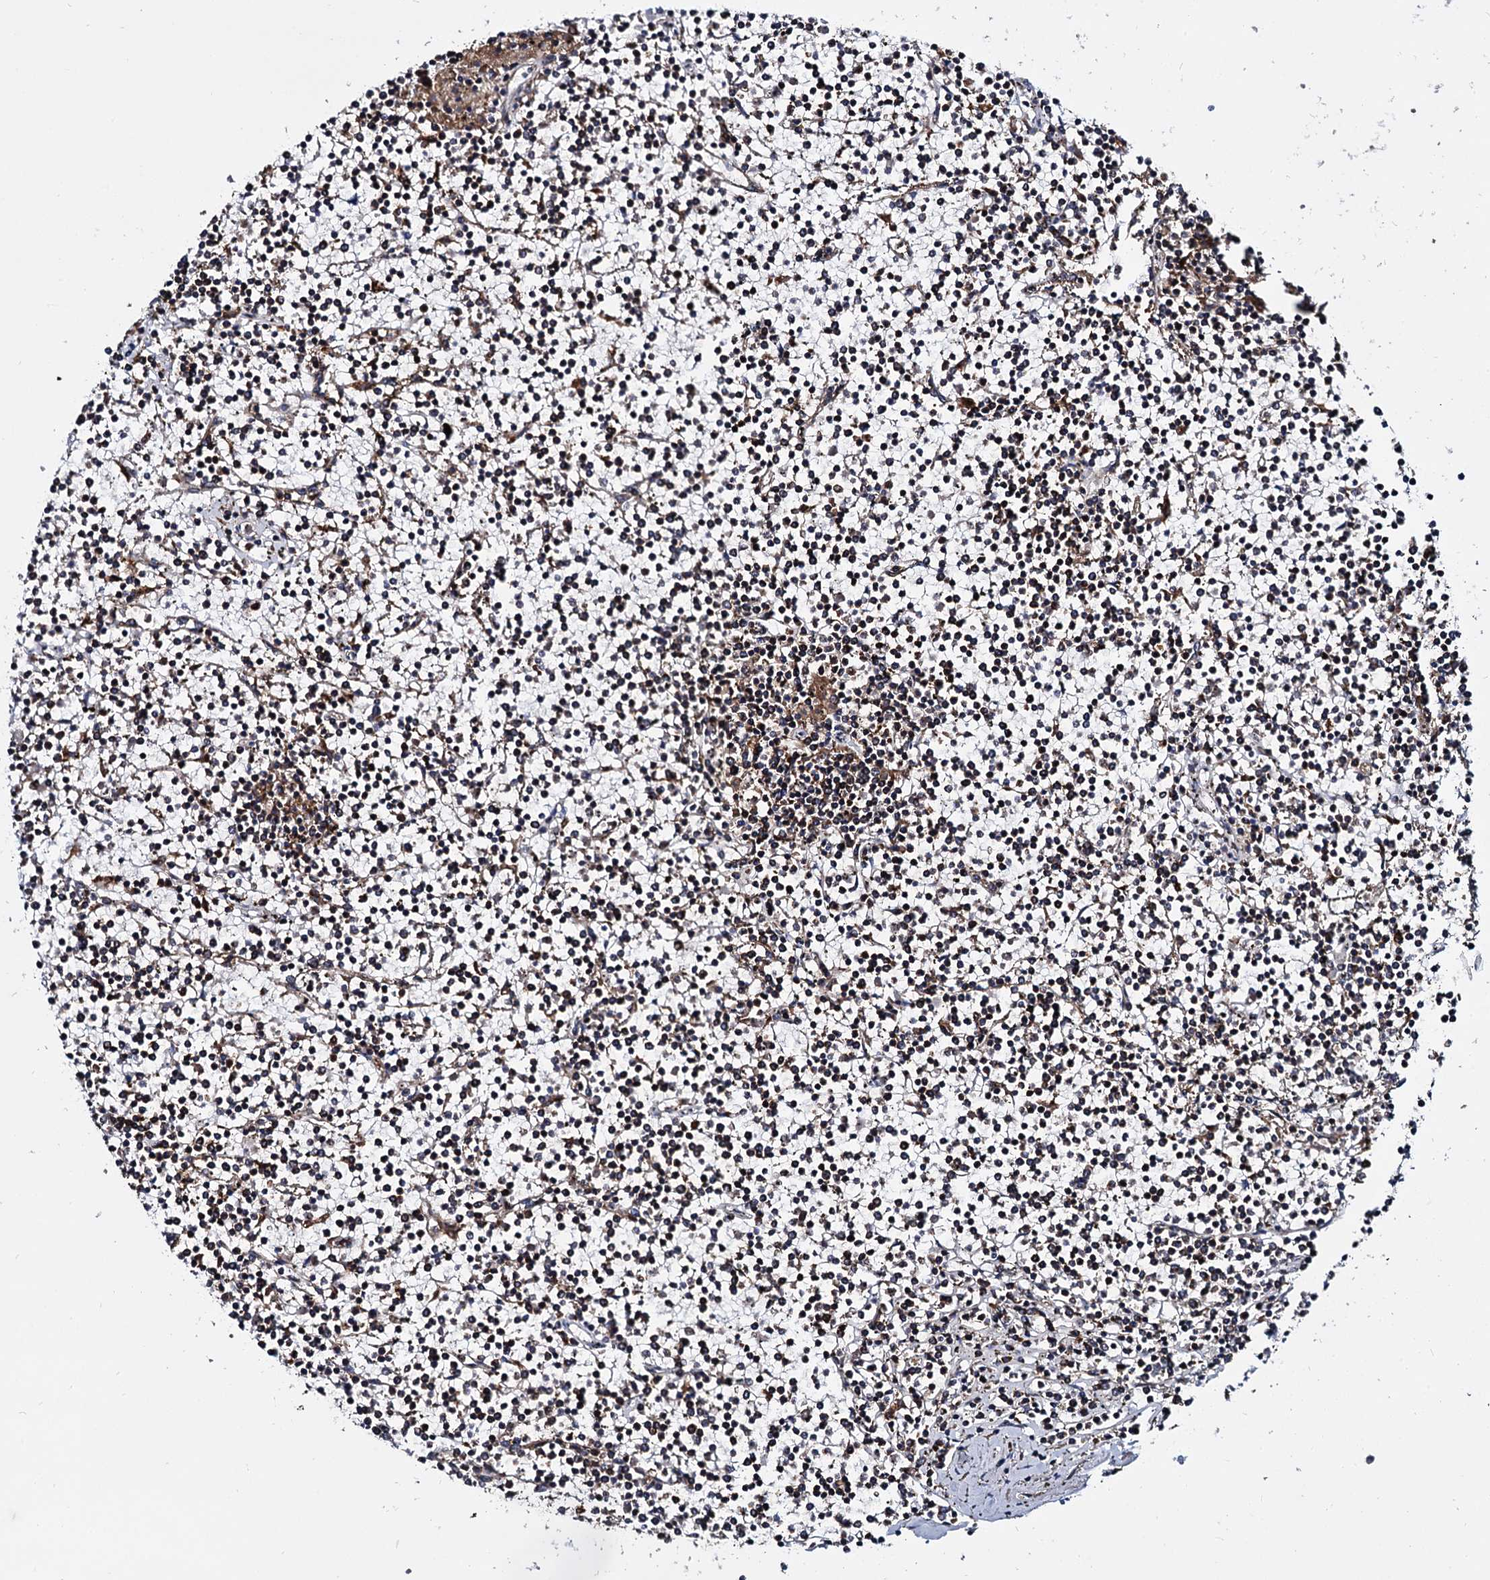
{"staining": {"intensity": "weak", "quantity": "25%-75%", "location": "cytoplasmic/membranous"}, "tissue": "lymphoma", "cell_type": "Tumor cells", "image_type": "cancer", "snomed": [{"axis": "morphology", "description": "Malignant lymphoma, non-Hodgkin's type, Low grade"}, {"axis": "topography", "description": "Spleen"}], "caption": "A brown stain shows weak cytoplasmic/membranous expression of a protein in malignant lymphoma, non-Hodgkin's type (low-grade) tumor cells.", "gene": "UFM1", "patient": {"sex": "female", "age": 19}}